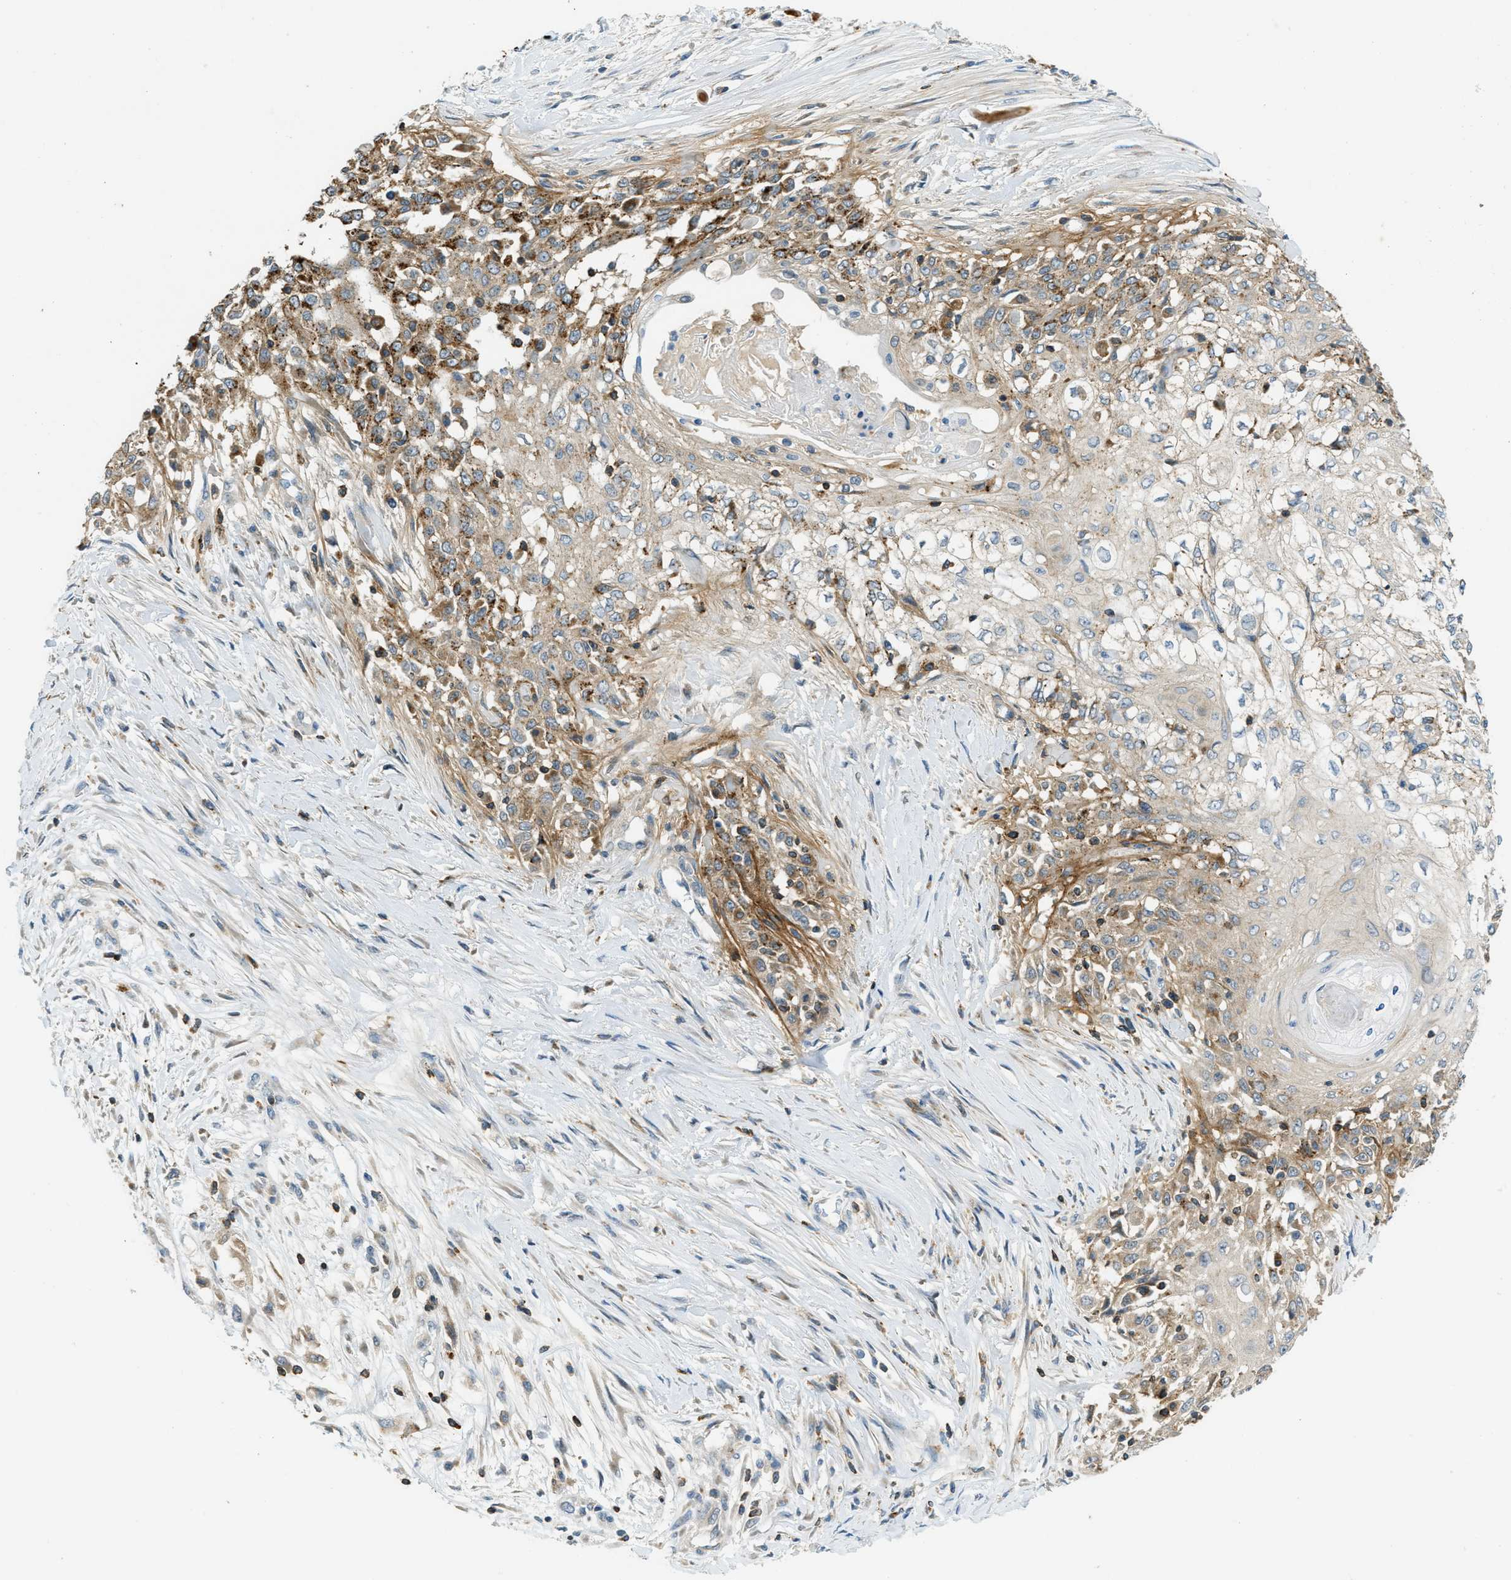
{"staining": {"intensity": "moderate", "quantity": "25%-75%", "location": "cytoplasmic/membranous"}, "tissue": "skin cancer", "cell_type": "Tumor cells", "image_type": "cancer", "snomed": [{"axis": "morphology", "description": "Squamous cell carcinoma, NOS"}, {"axis": "morphology", "description": "Squamous cell carcinoma, metastatic, NOS"}, {"axis": "topography", "description": "Skin"}, {"axis": "topography", "description": "Lymph node"}], "caption": "The histopathology image demonstrates immunohistochemical staining of skin metastatic squamous cell carcinoma. There is moderate cytoplasmic/membranous positivity is identified in approximately 25%-75% of tumor cells.", "gene": "PLBD2", "patient": {"sex": "male", "age": 75}}